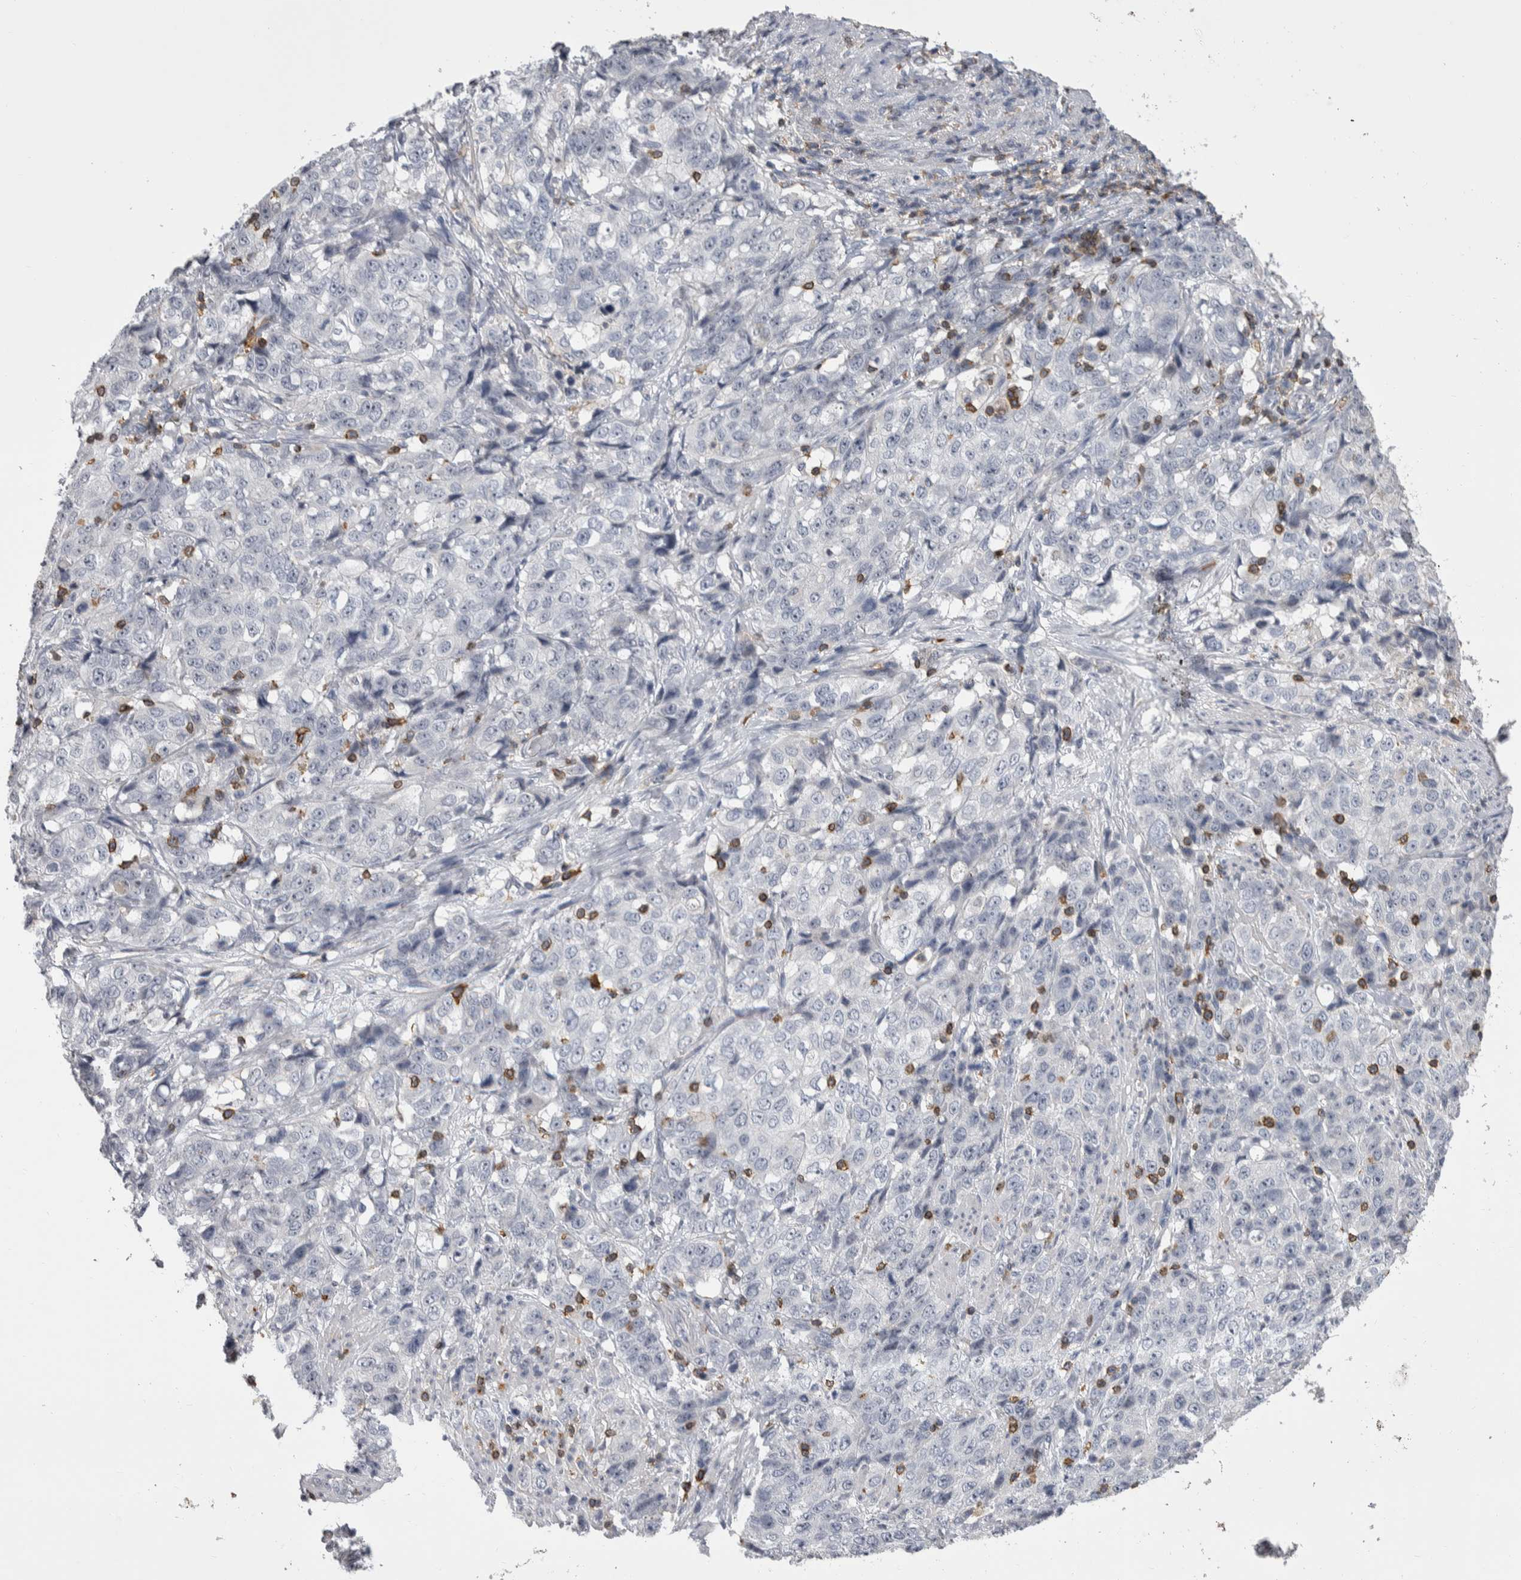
{"staining": {"intensity": "negative", "quantity": "none", "location": "none"}, "tissue": "stomach cancer", "cell_type": "Tumor cells", "image_type": "cancer", "snomed": [{"axis": "morphology", "description": "Adenocarcinoma, NOS"}, {"axis": "topography", "description": "Stomach"}], "caption": "Tumor cells are negative for brown protein staining in stomach cancer (adenocarcinoma).", "gene": "CEP295NL", "patient": {"sex": "male", "age": 48}}